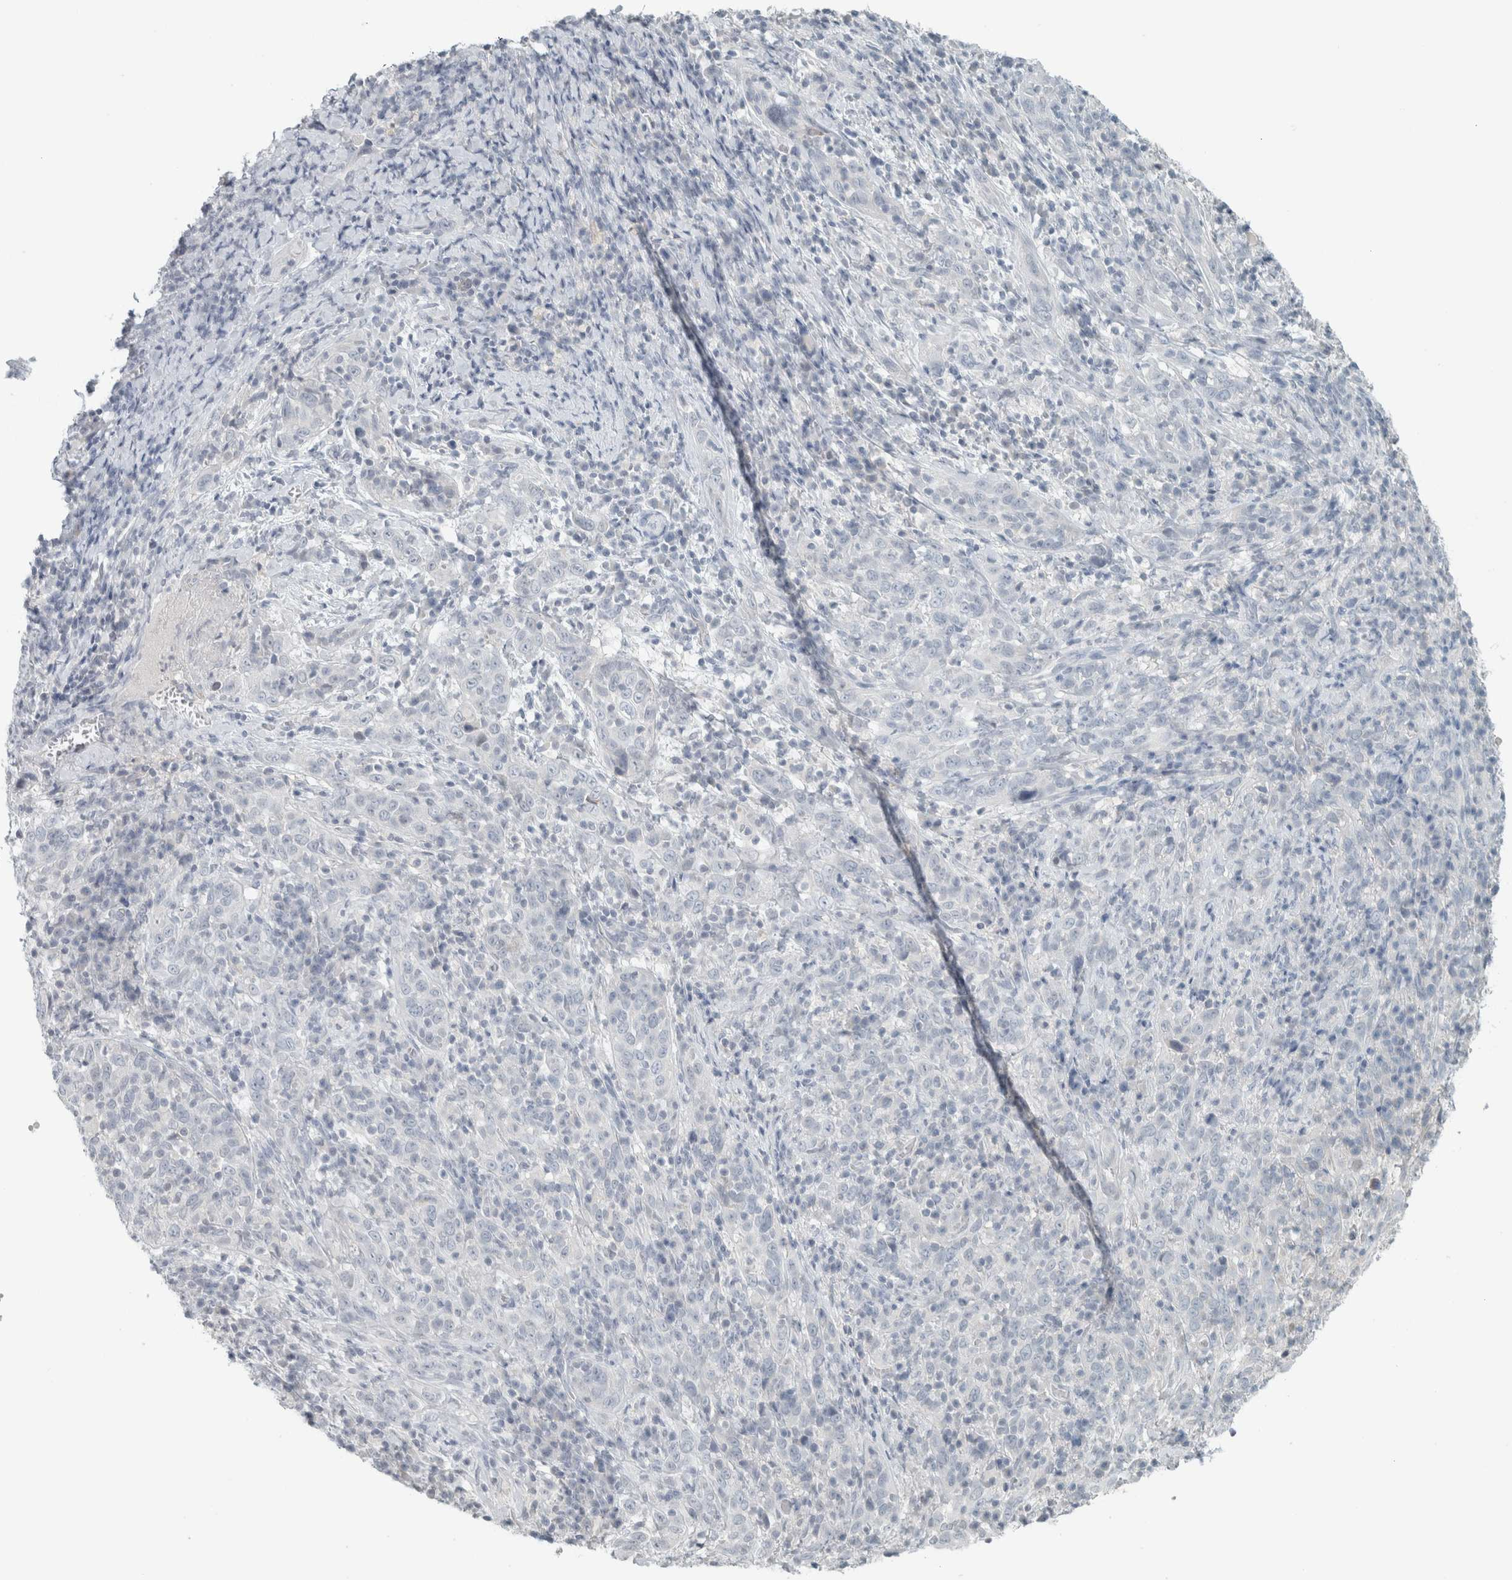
{"staining": {"intensity": "negative", "quantity": "none", "location": "none"}, "tissue": "cervical cancer", "cell_type": "Tumor cells", "image_type": "cancer", "snomed": [{"axis": "morphology", "description": "Squamous cell carcinoma, NOS"}, {"axis": "topography", "description": "Cervix"}], "caption": "There is no significant expression in tumor cells of cervical cancer (squamous cell carcinoma). The staining is performed using DAB brown chromogen with nuclei counter-stained in using hematoxylin.", "gene": "TRIT1", "patient": {"sex": "female", "age": 46}}